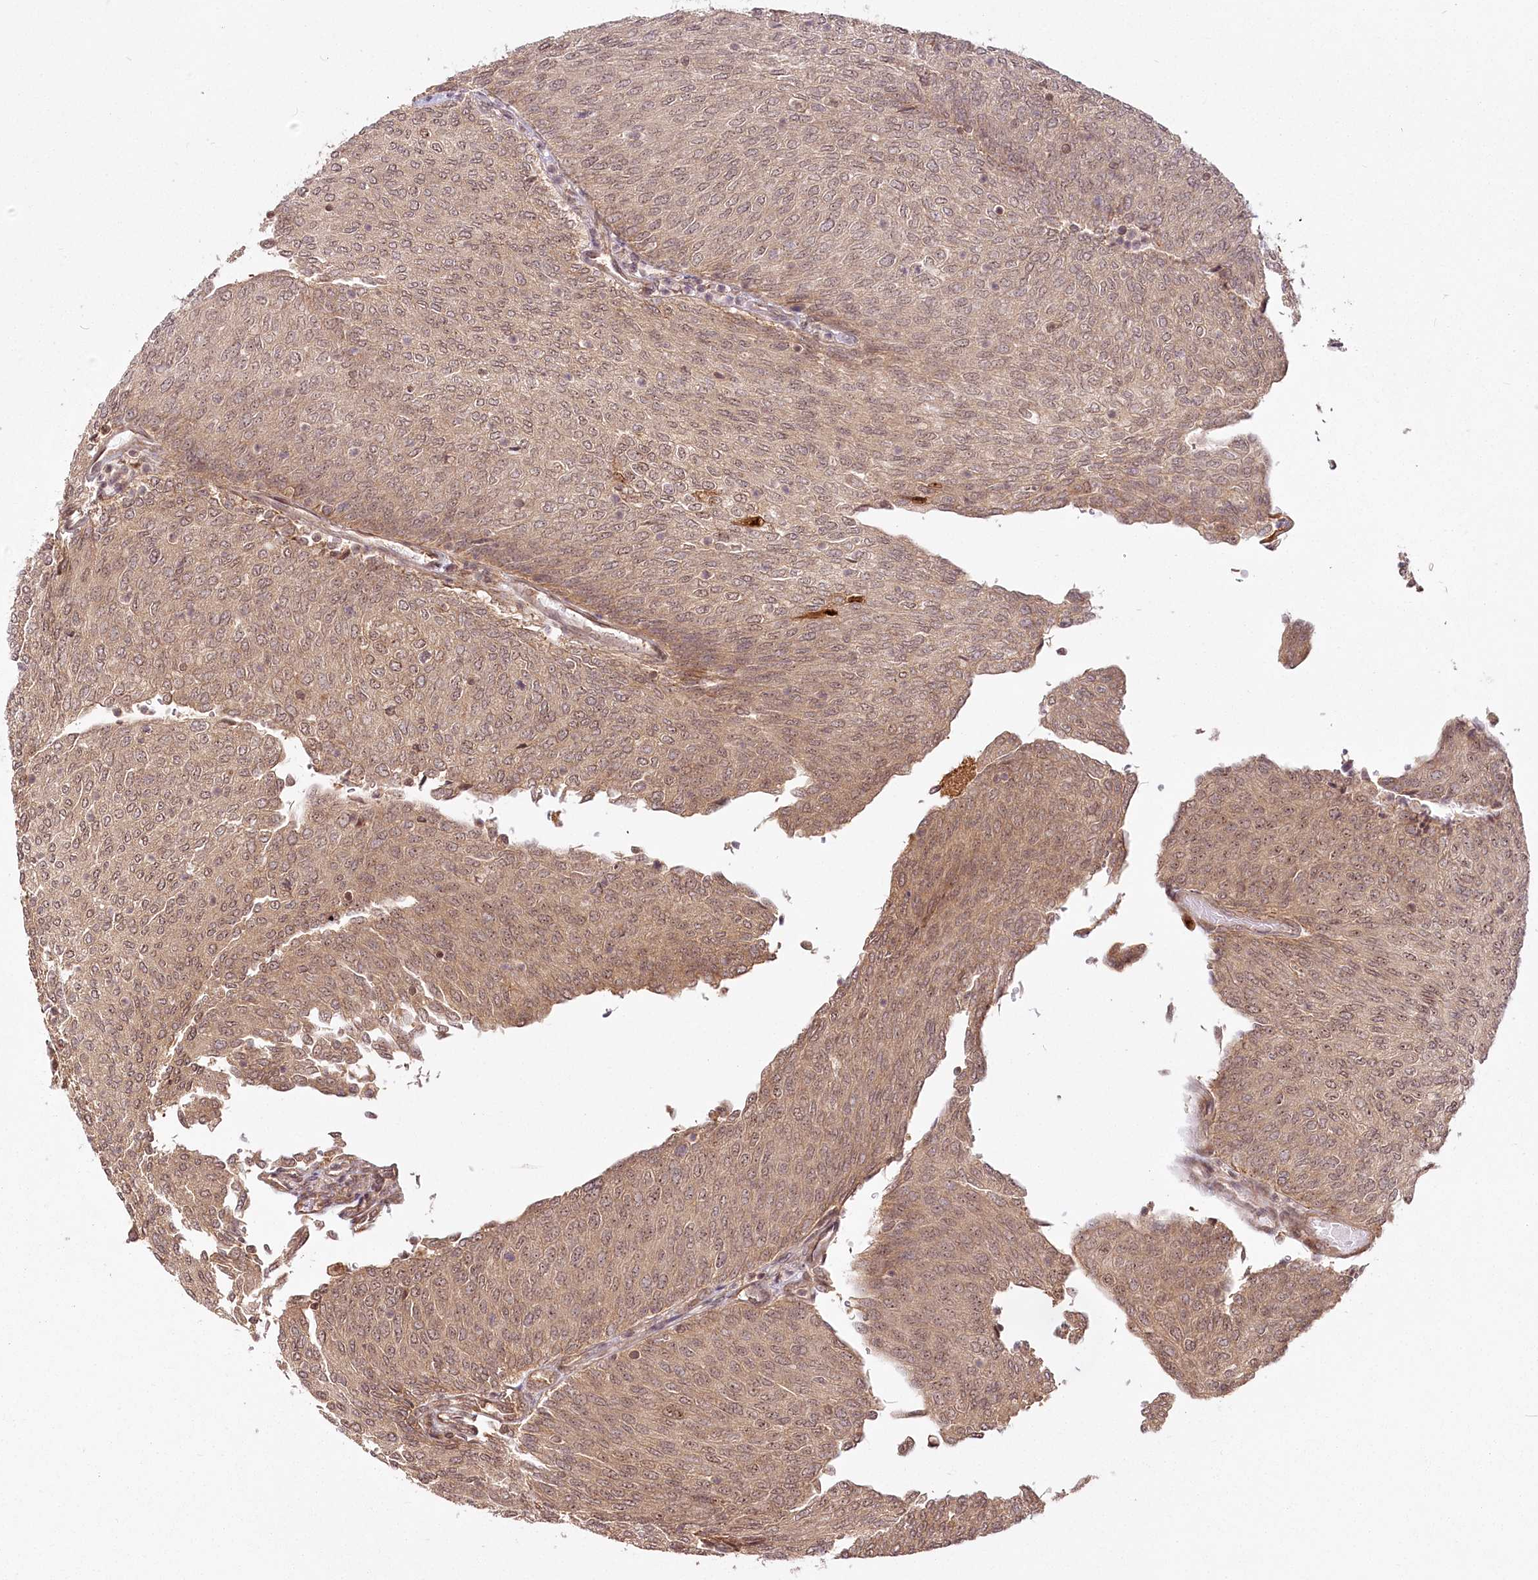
{"staining": {"intensity": "moderate", "quantity": ">75%", "location": "cytoplasmic/membranous,nuclear"}, "tissue": "urothelial cancer", "cell_type": "Tumor cells", "image_type": "cancer", "snomed": [{"axis": "morphology", "description": "Urothelial carcinoma, Low grade"}, {"axis": "topography", "description": "Urinary bladder"}], "caption": "This histopathology image shows IHC staining of human urothelial carcinoma (low-grade), with medium moderate cytoplasmic/membranous and nuclear positivity in about >75% of tumor cells.", "gene": "R3HDM2", "patient": {"sex": "female", "age": 79}}